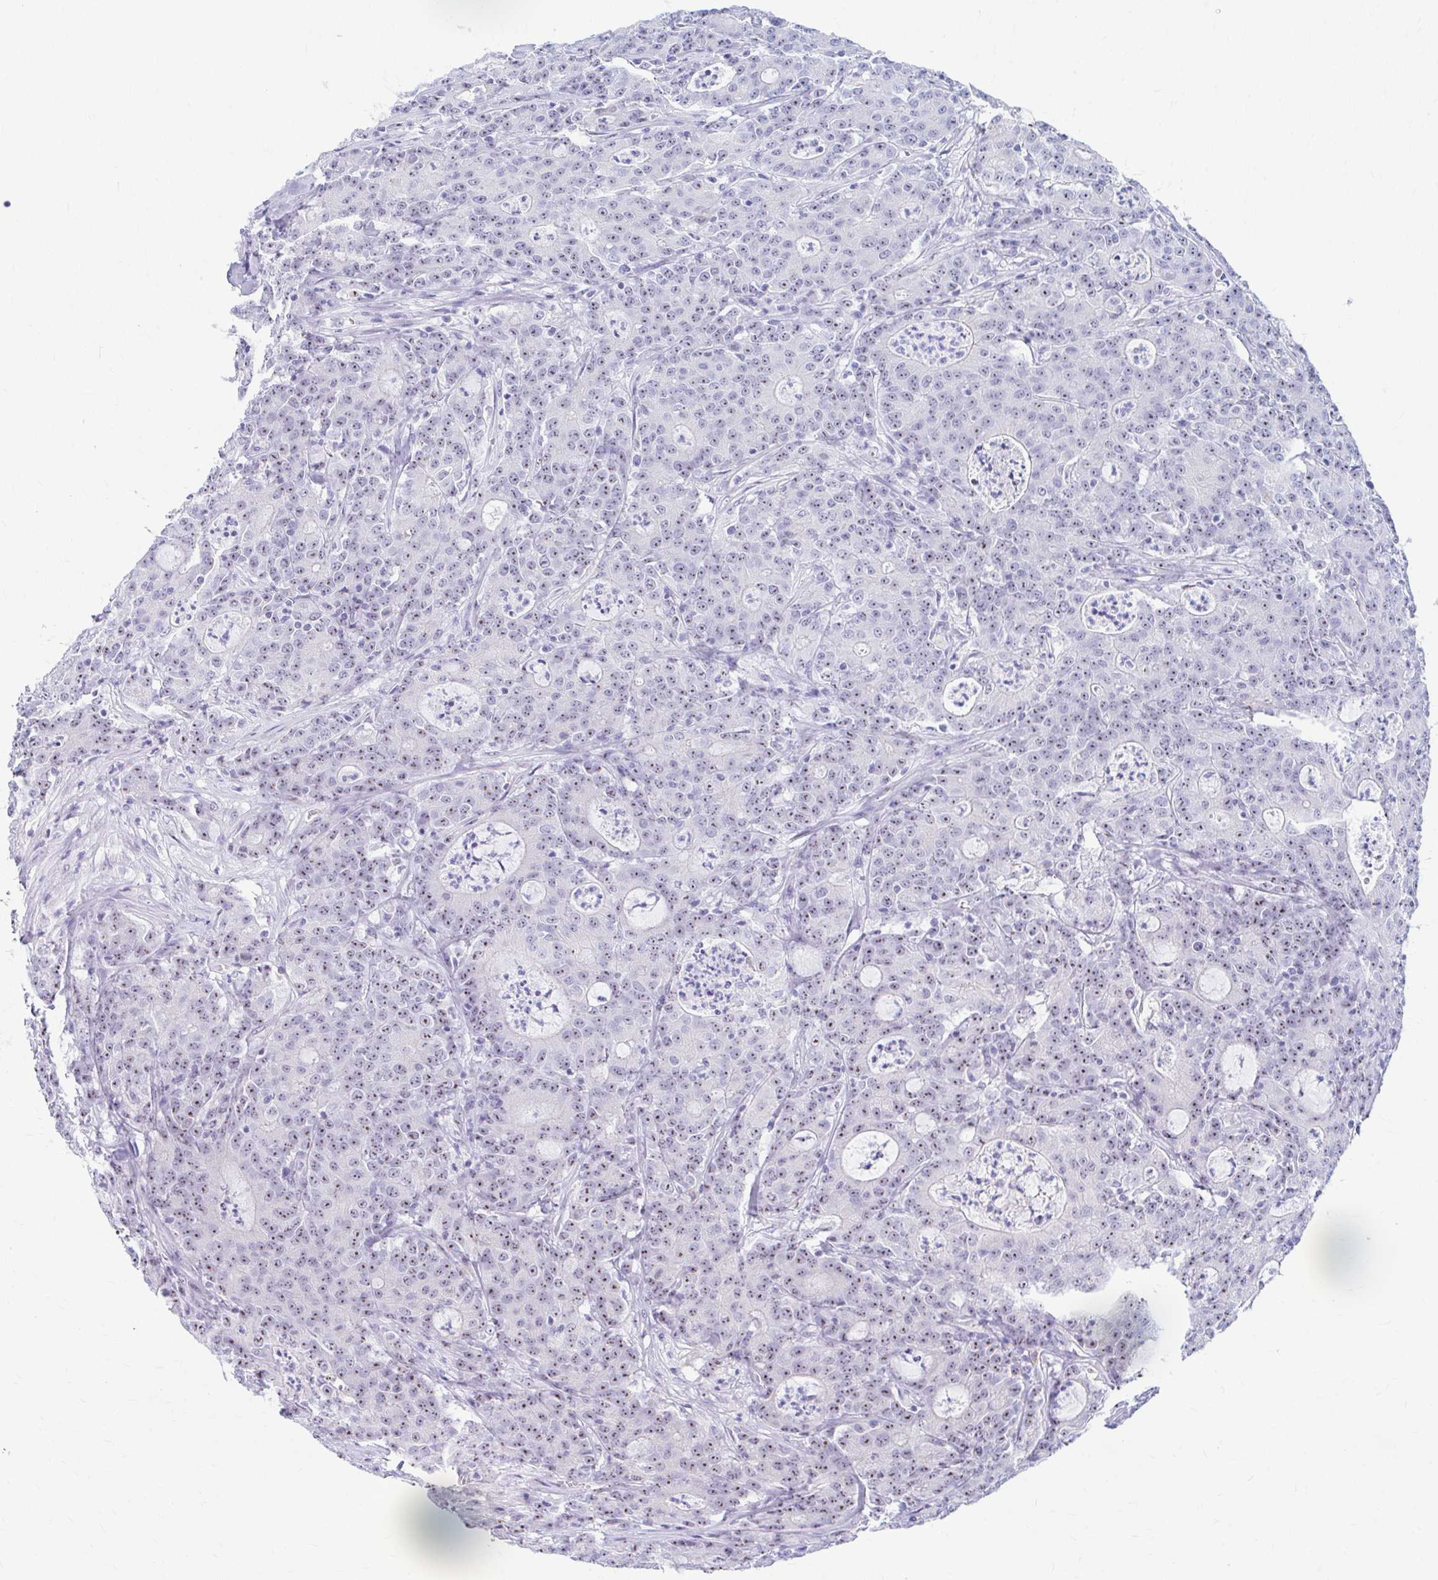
{"staining": {"intensity": "moderate", "quantity": "25%-75%", "location": "nuclear"}, "tissue": "colorectal cancer", "cell_type": "Tumor cells", "image_type": "cancer", "snomed": [{"axis": "morphology", "description": "Adenocarcinoma, NOS"}, {"axis": "topography", "description": "Colon"}], "caption": "Protein expression analysis of colorectal cancer (adenocarcinoma) displays moderate nuclear staining in approximately 25%-75% of tumor cells. Immunohistochemistry stains the protein of interest in brown and the nuclei are stained blue.", "gene": "FTSJ3", "patient": {"sex": "male", "age": 83}}